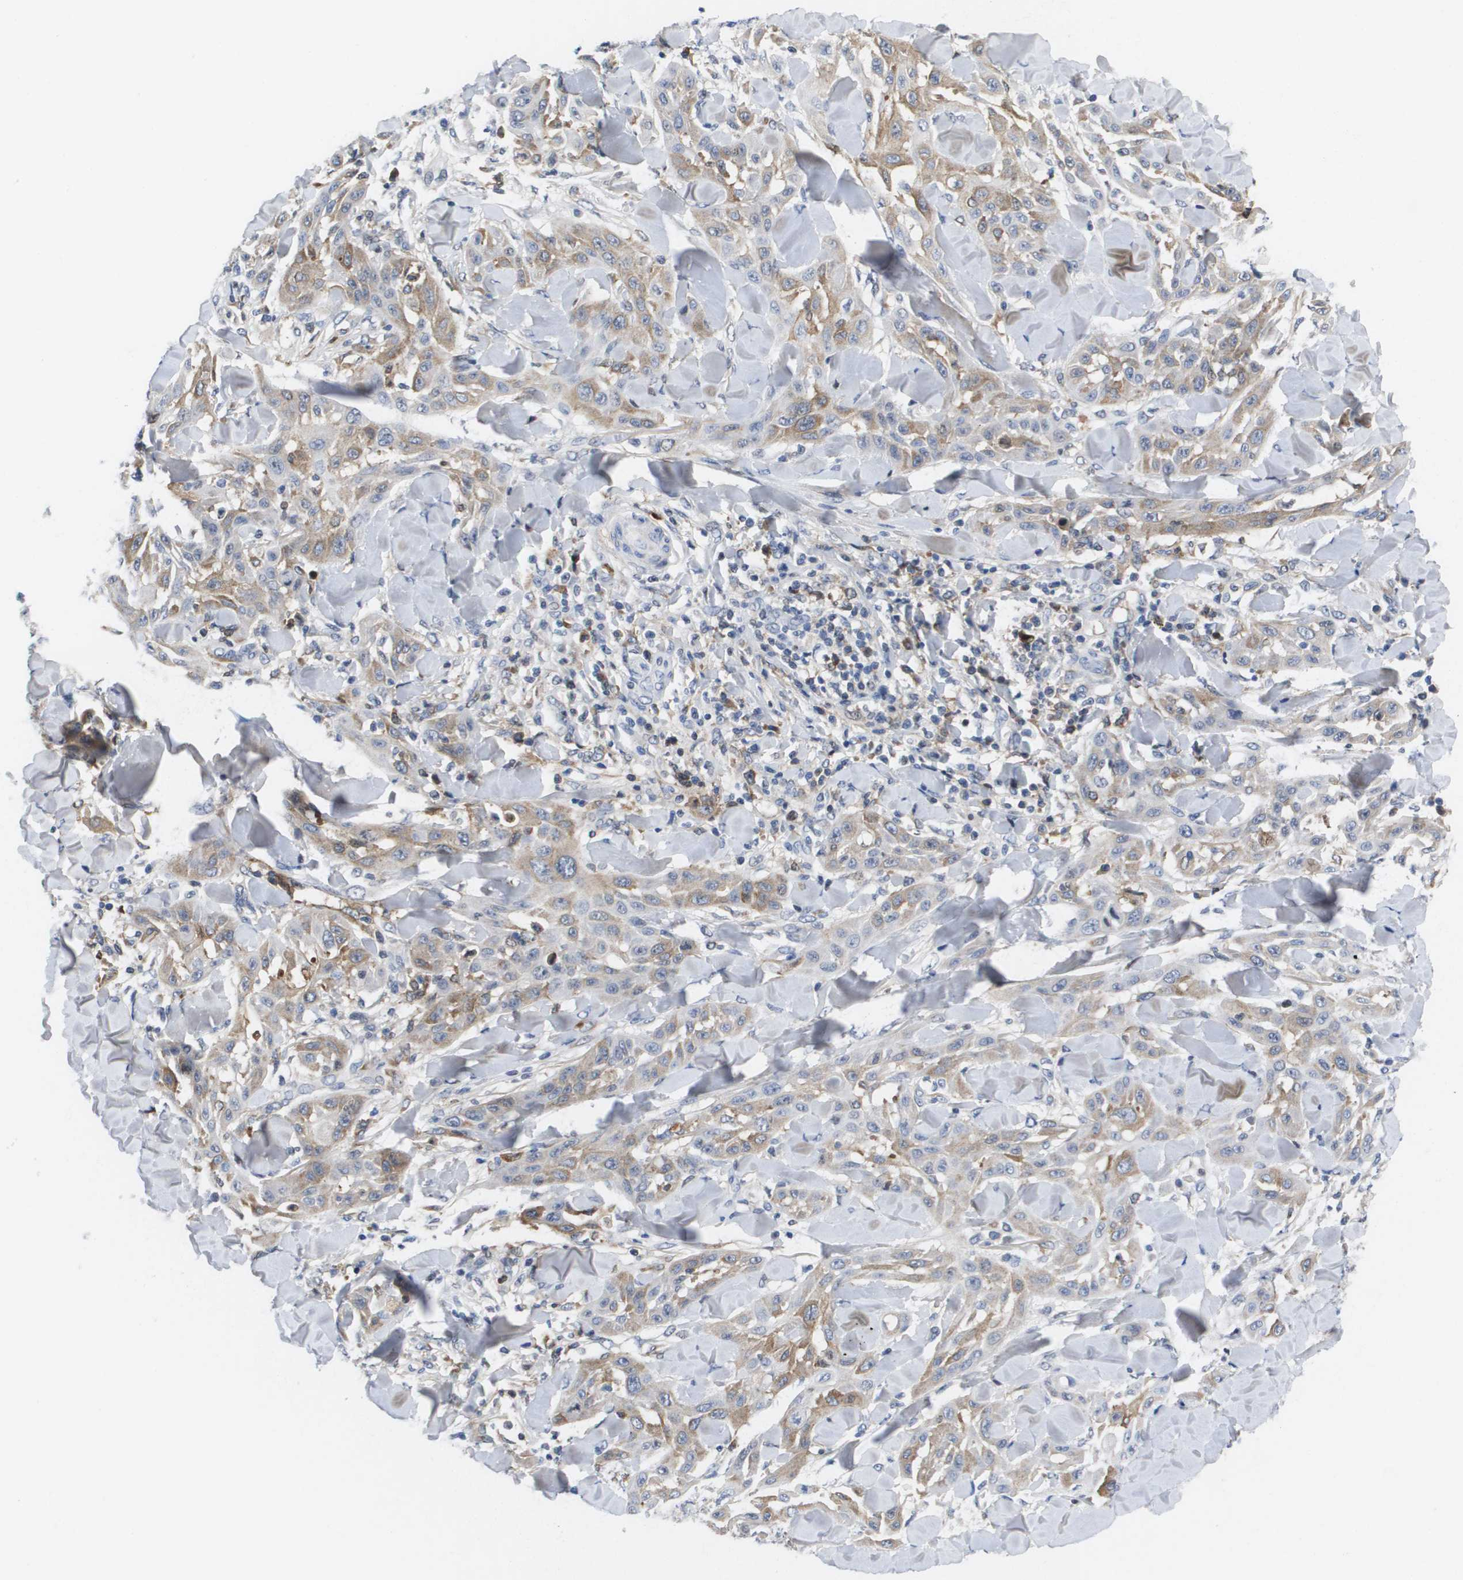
{"staining": {"intensity": "weak", "quantity": ">75%", "location": "cytoplasmic/membranous"}, "tissue": "skin cancer", "cell_type": "Tumor cells", "image_type": "cancer", "snomed": [{"axis": "morphology", "description": "Squamous cell carcinoma, NOS"}, {"axis": "topography", "description": "Skin"}], "caption": "Immunohistochemistry (IHC) (DAB (3,3'-diaminobenzidine)) staining of skin cancer demonstrates weak cytoplasmic/membranous protein staining in about >75% of tumor cells.", "gene": "SERPINC1", "patient": {"sex": "male", "age": 24}}